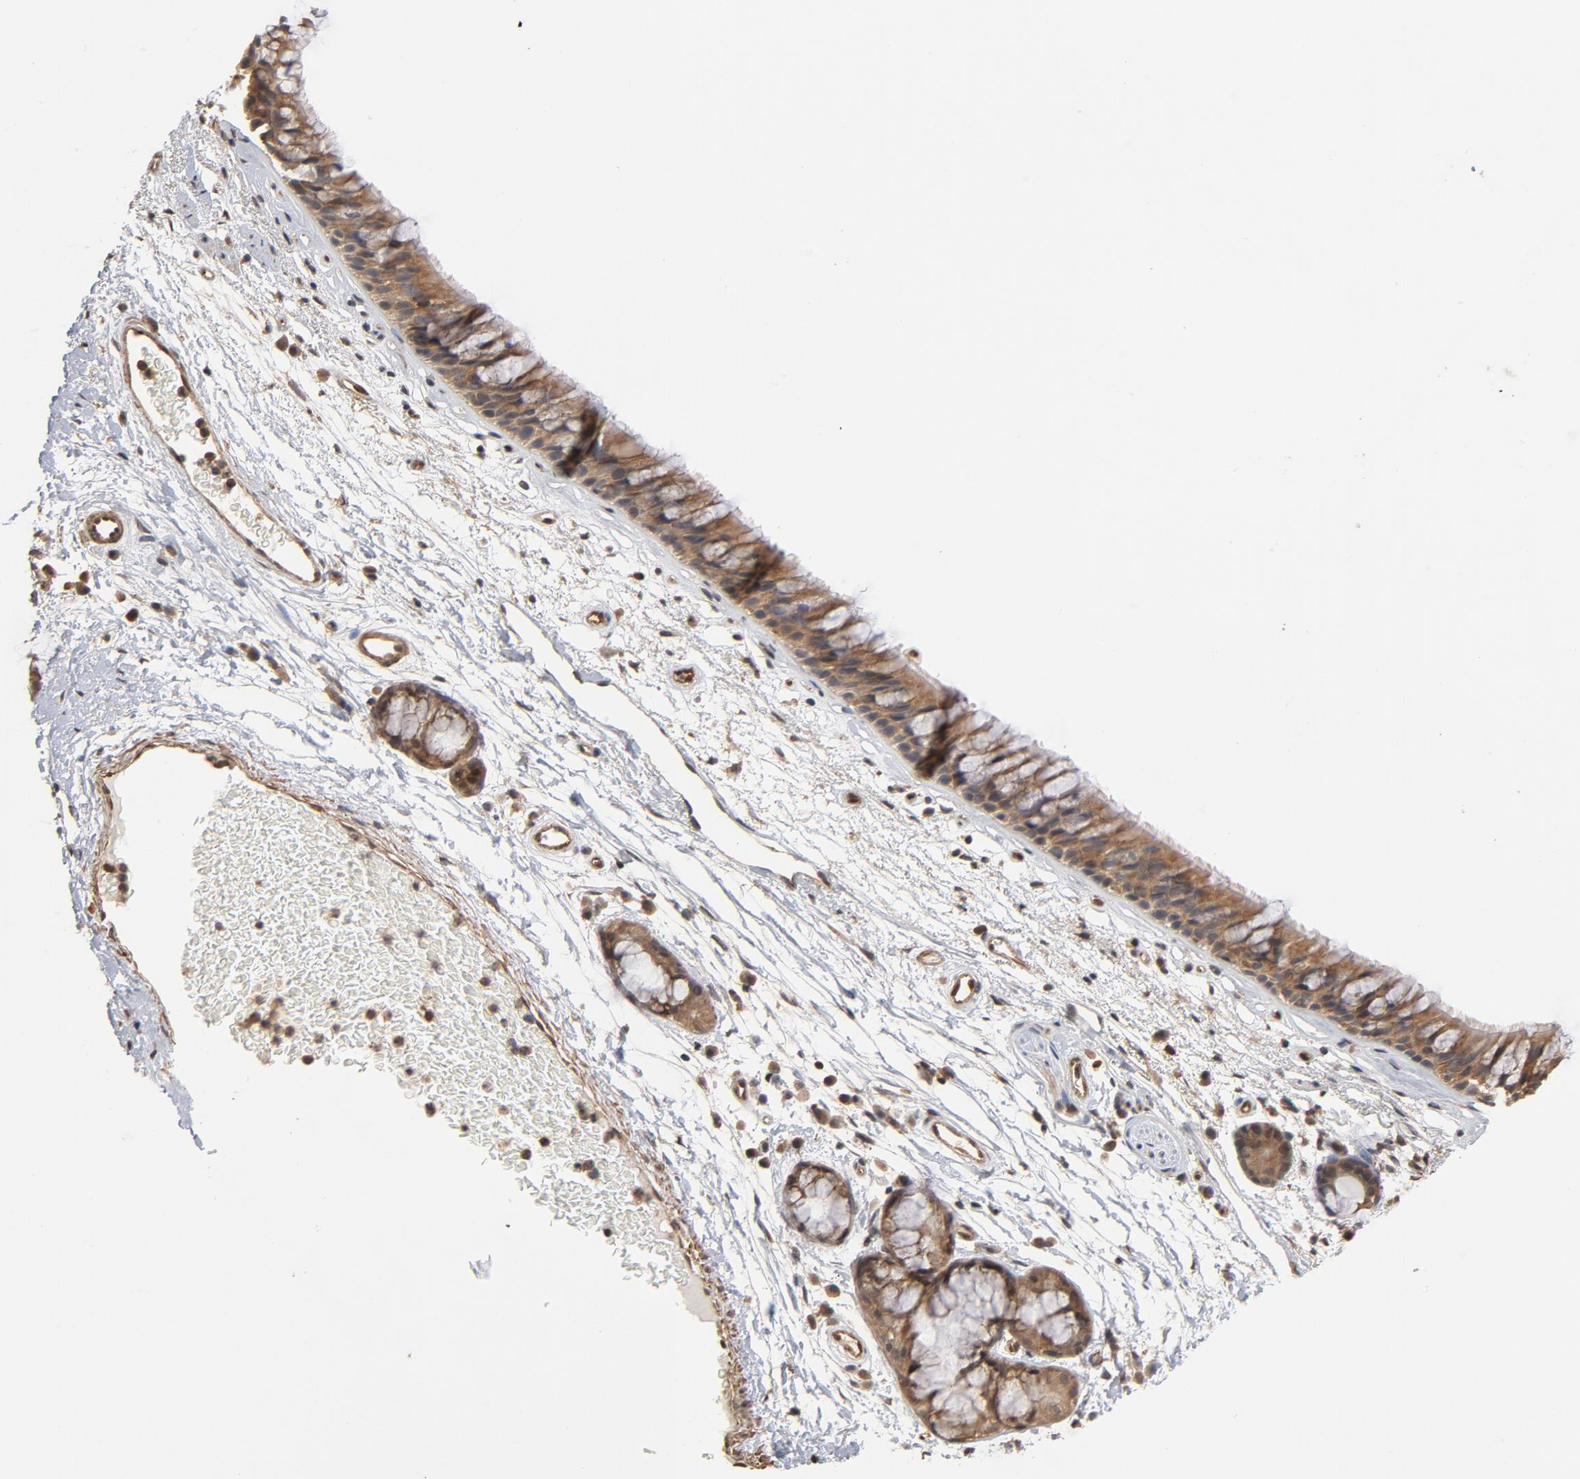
{"staining": {"intensity": "moderate", "quantity": ">75%", "location": "cytoplasmic/membranous"}, "tissue": "bronchus", "cell_type": "Respiratory epithelial cells", "image_type": "normal", "snomed": [{"axis": "morphology", "description": "Normal tissue, NOS"}, {"axis": "morphology", "description": "Adenocarcinoma, NOS"}, {"axis": "topography", "description": "Bronchus"}, {"axis": "topography", "description": "Lung"}], "caption": "Immunohistochemical staining of unremarkable human bronchus reveals medium levels of moderate cytoplasmic/membranous positivity in approximately >75% of respiratory epithelial cells.", "gene": "CDC37", "patient": {"sex": "female", "age": 54}}